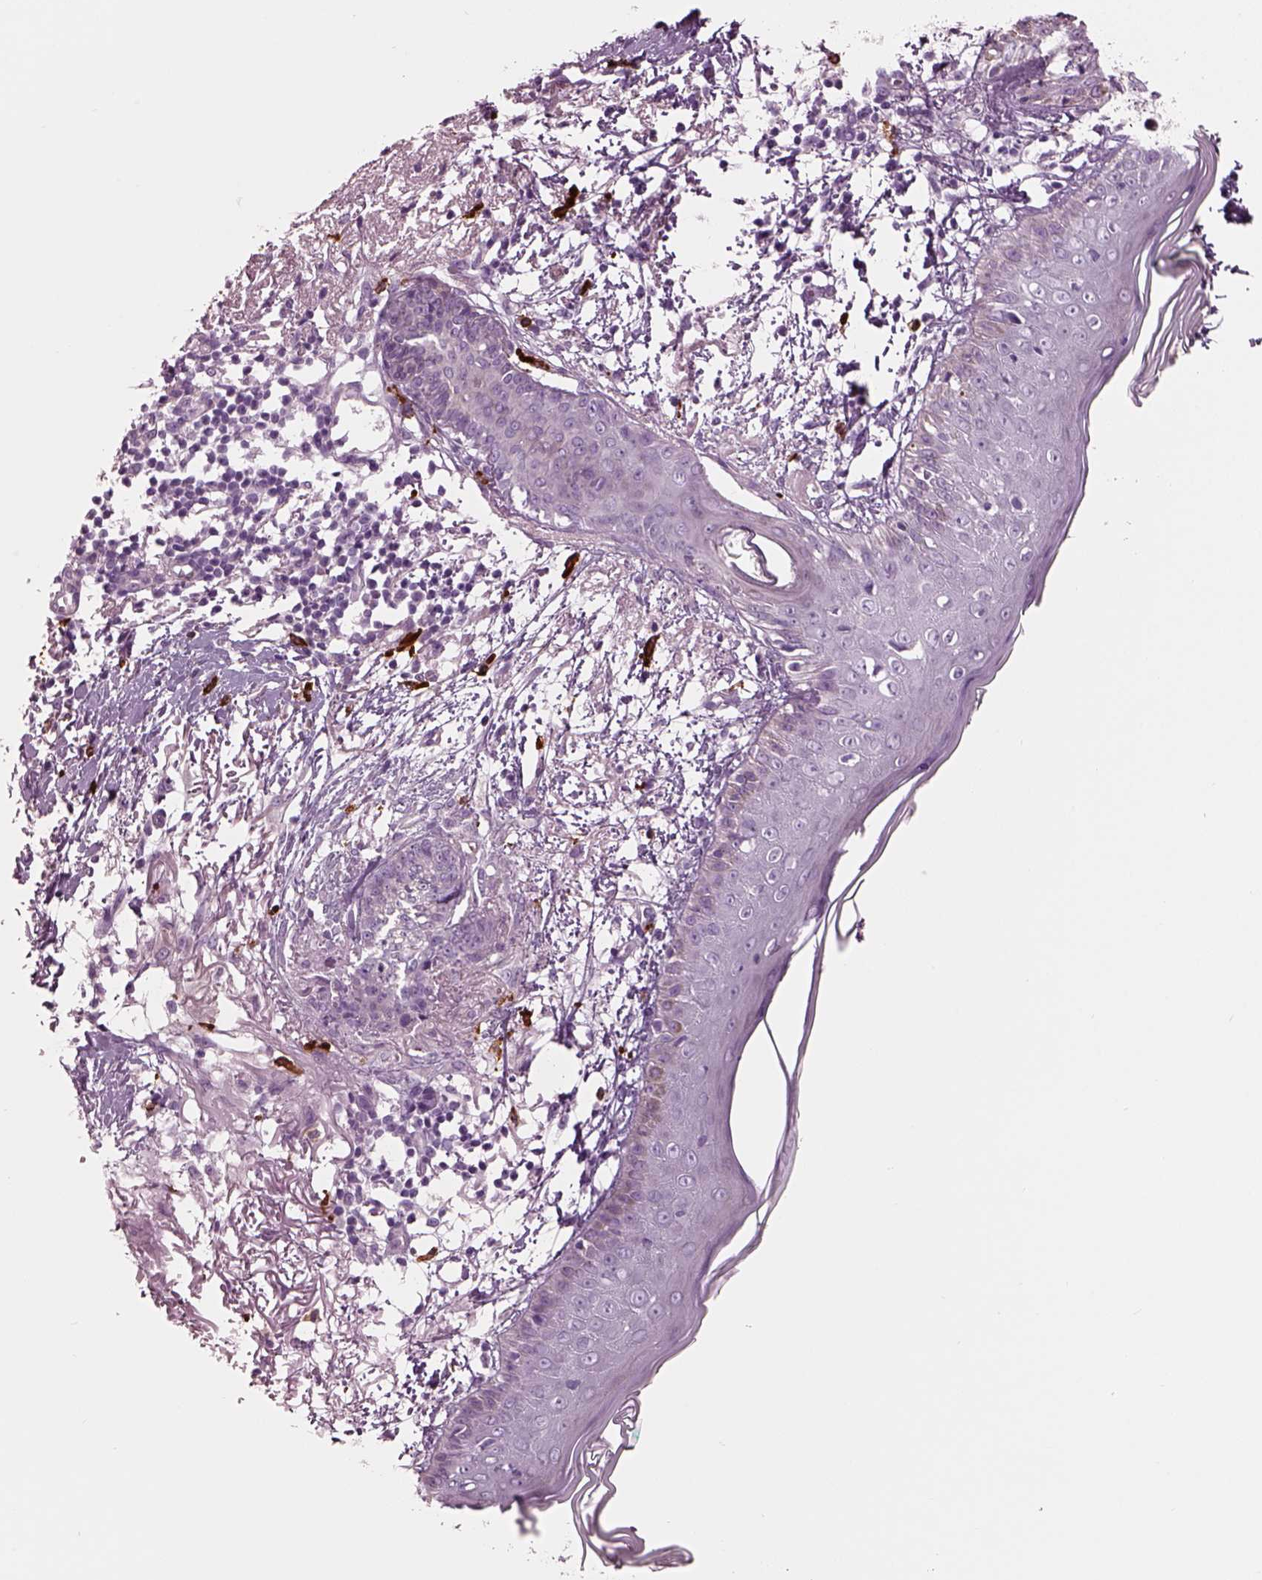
{"staining": {"intensity": "negative", "quantity": "none", "location": "none"}, "tissue": "skin cancer", "cell_type": "Tumor cells", "image_type": "cancer", "snomed": [{"axis": "morphology", "description": "Normal tissue, NOS"}, {"axis": "morphology", "description": "Basal cell carcinoma"}, {"axis": "topography", "description": "Skin"}], "caption": "This micrograph is of basal cell carcinoma (skin) stained with immunohistochemistry (IHC) to label a protein in brown with the nuclei are counter-stained blue. There is no staining in tumor cells. The staining was performed using DAB to visualize the protein expression in brown, while the nuclei were stained in blue with hematoxylin (Magnification: 20x).", "gene": "ADGRG5", "patient": {"sex": "male", "age": 84}}